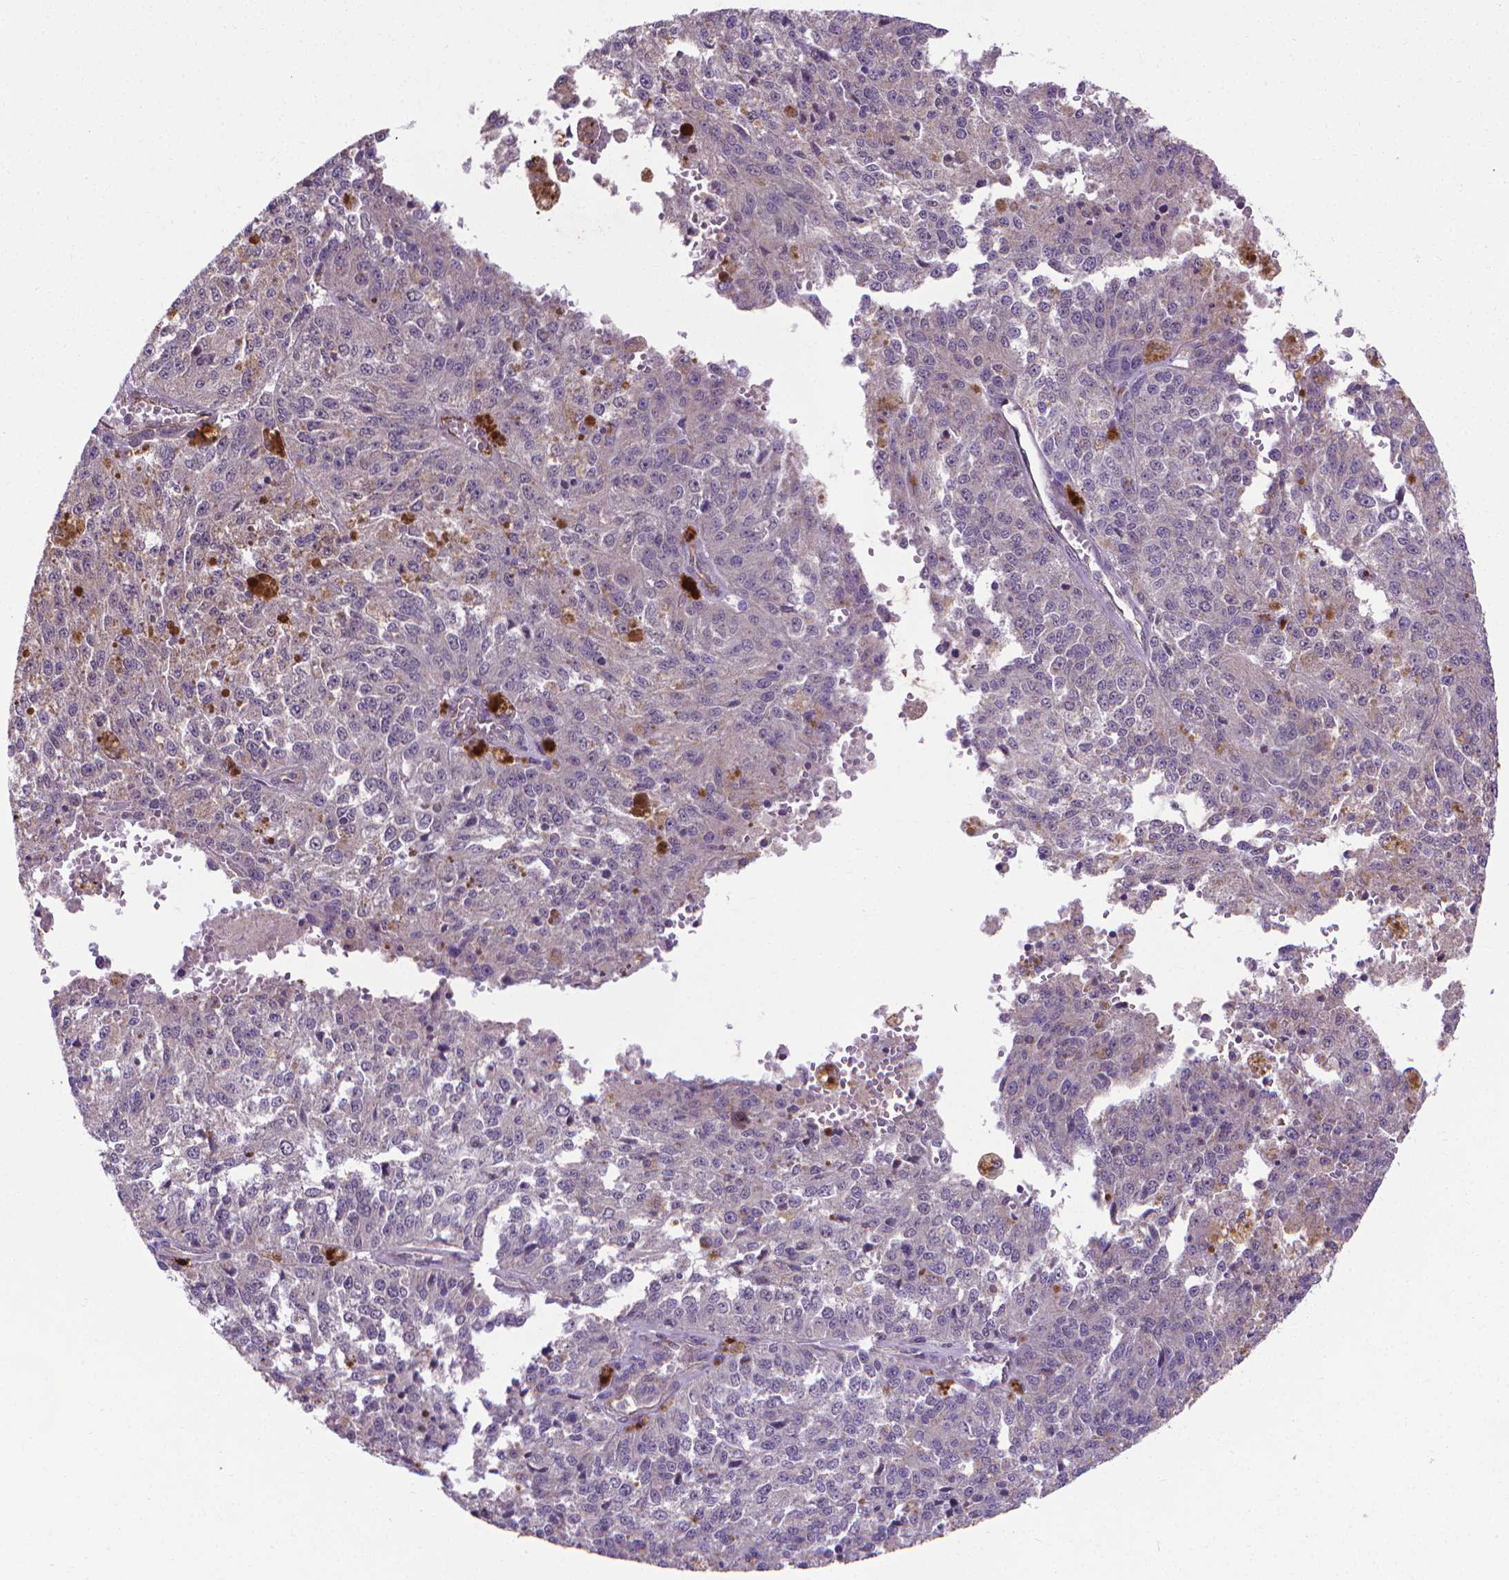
{"staining": {"intensity": "negative", "quantity": "none", "location": "none"}, "tissue": "melanoma", "cell_type": "Tumor cells", "image_type": "cancer", "snomed": [{"axis": "morphology", "description": "Malignant melanoma, Metastatic site"}, {"axis": "topography", "description": "Lymph node"}], "caption": "DAB immunohistochemical staining of malignant melanoma (metastatic site) demonstrates no significant positivity in tumor cells.", "gene": "GPR63", "patient": {"sex": "female", "age": 64}}